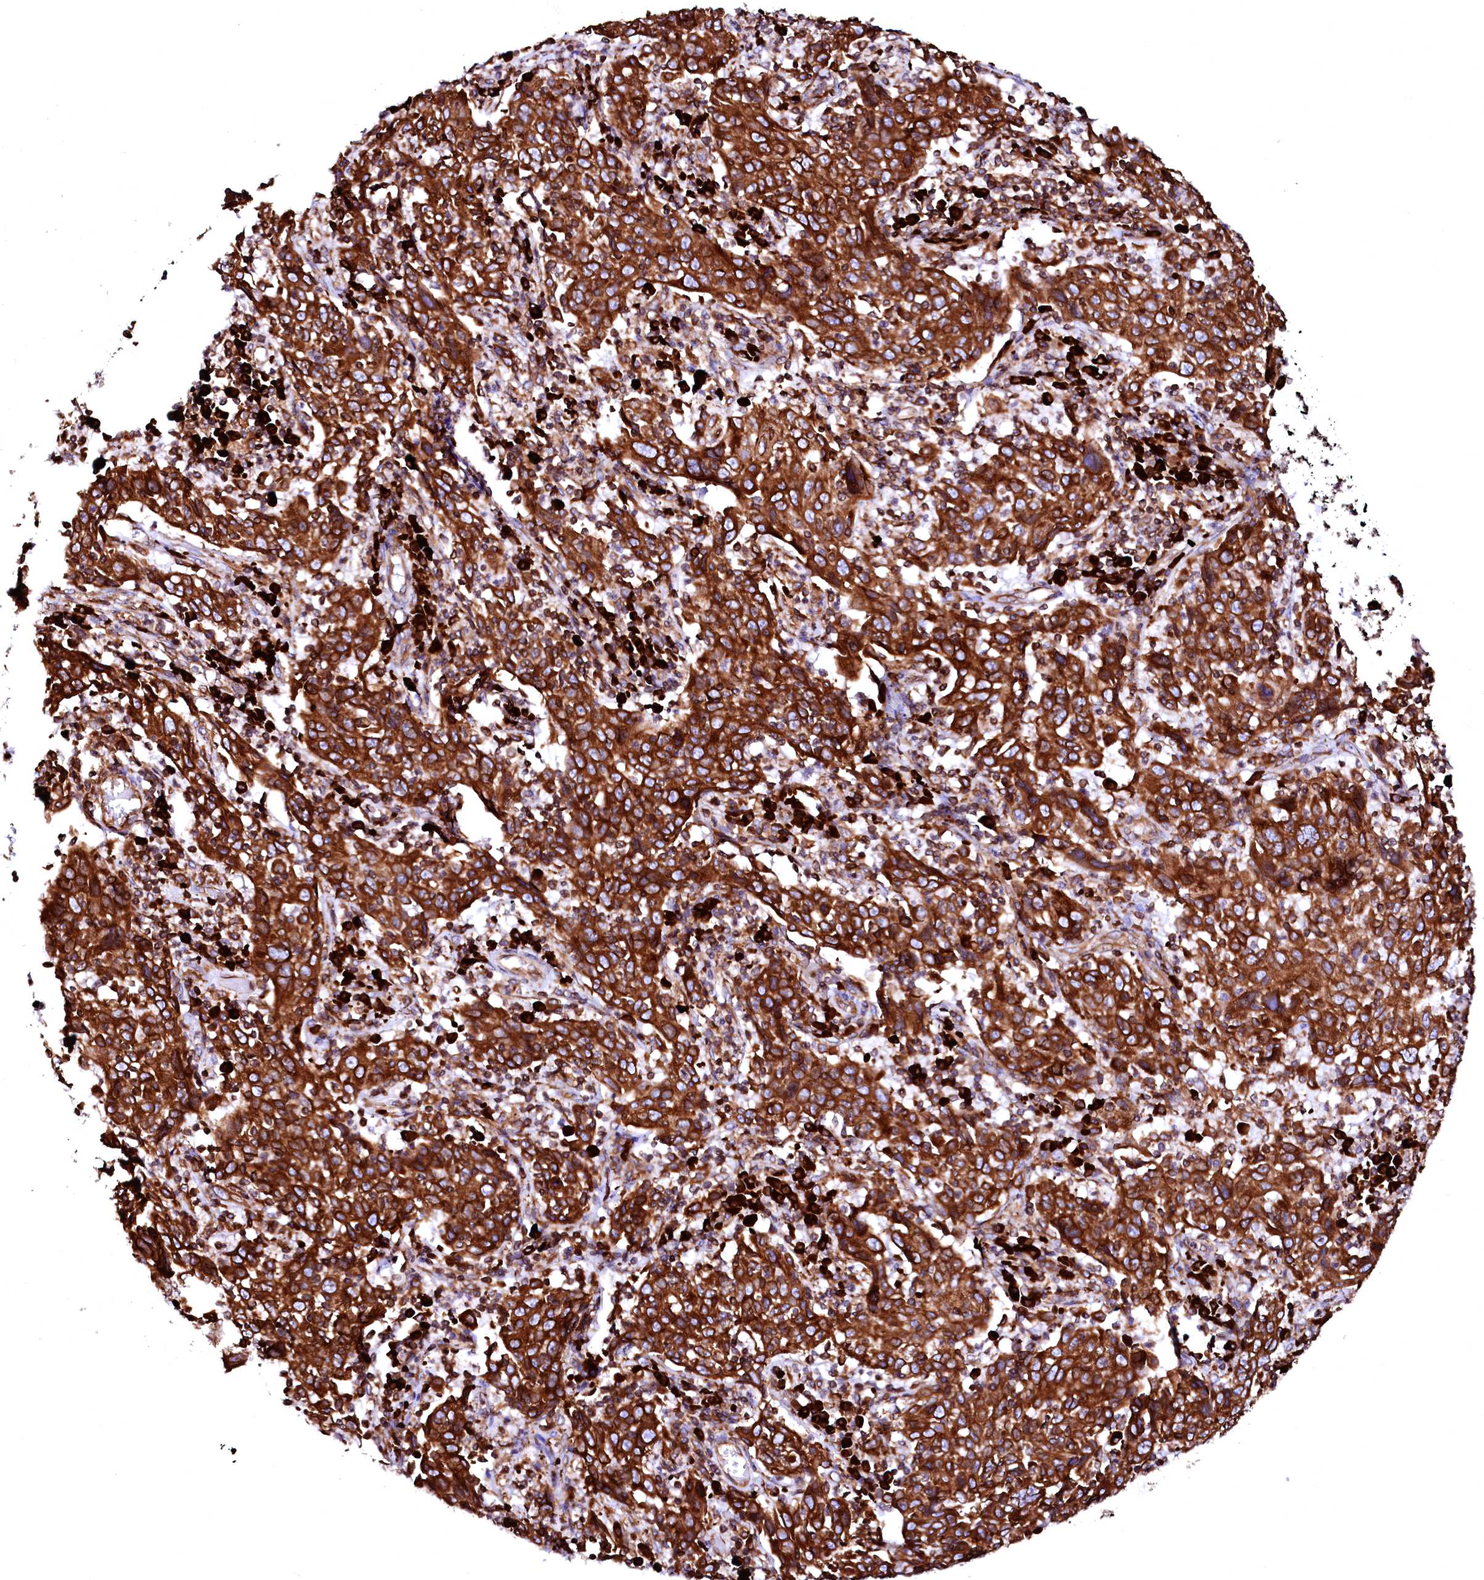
{"staining": {"intensity": "strong", "quantity": ">75%", "location": "cytoplasmic/membranous"}, "tissue": "cervical cancer", "cell_type": "Tumor cells", "image_type": "cancer", "snomed": [{"axis": "morphology", "description": "Squamous cell carcinoma, NOS"}, {"axis": "topography", "description": "Cervix"}], "caption": "There is high levels of strong cytoplasmic/membranous expression in tumor cells of cervical cancer, as demonstrated by immunohistochemical staining (brown color).", "gene": "DERL1", "patient": {"sex": "female", "age": 46}}